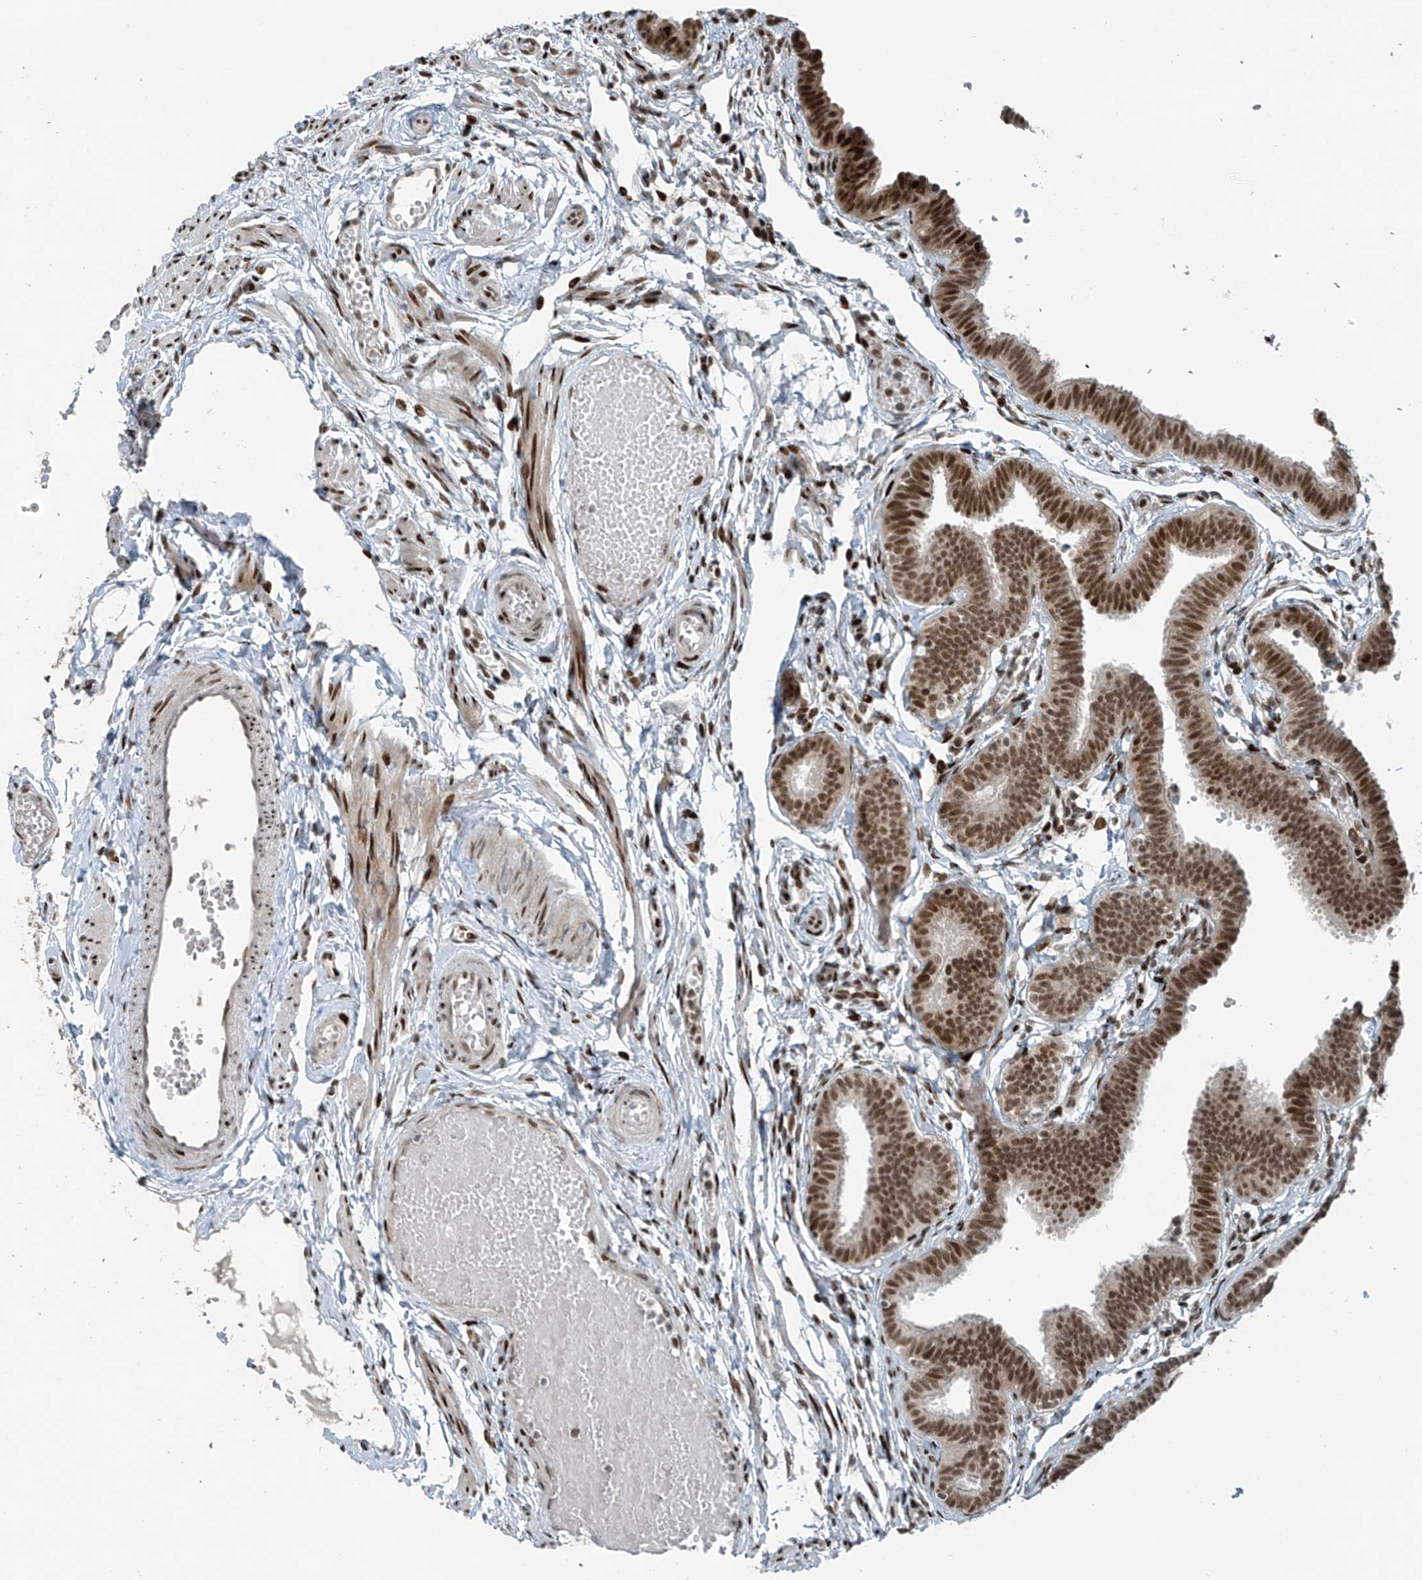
{"staining": {"intensity": "strong", "quantity": ">75%", "location": "nuclear"}, "tissue": "fallopian tube", "cell_type": "Glandular cells", "image_type": "normal", "snomed": [{"axis": "morphology", "description": "Normal tissue, NOS"}, {"axis": "topography", "description": "Fallopian tube"}, {"axis": "topography", "description": "Ovary"}], "caption": "The immunohistochemical stain labels strong nuclear positivity in glandular cells of benign fallopian tube. (Brightfield microscopy of DAB IHC at high magnification).", "gene": "PCNP", "patient": {"sex": "female", "age": 23}}